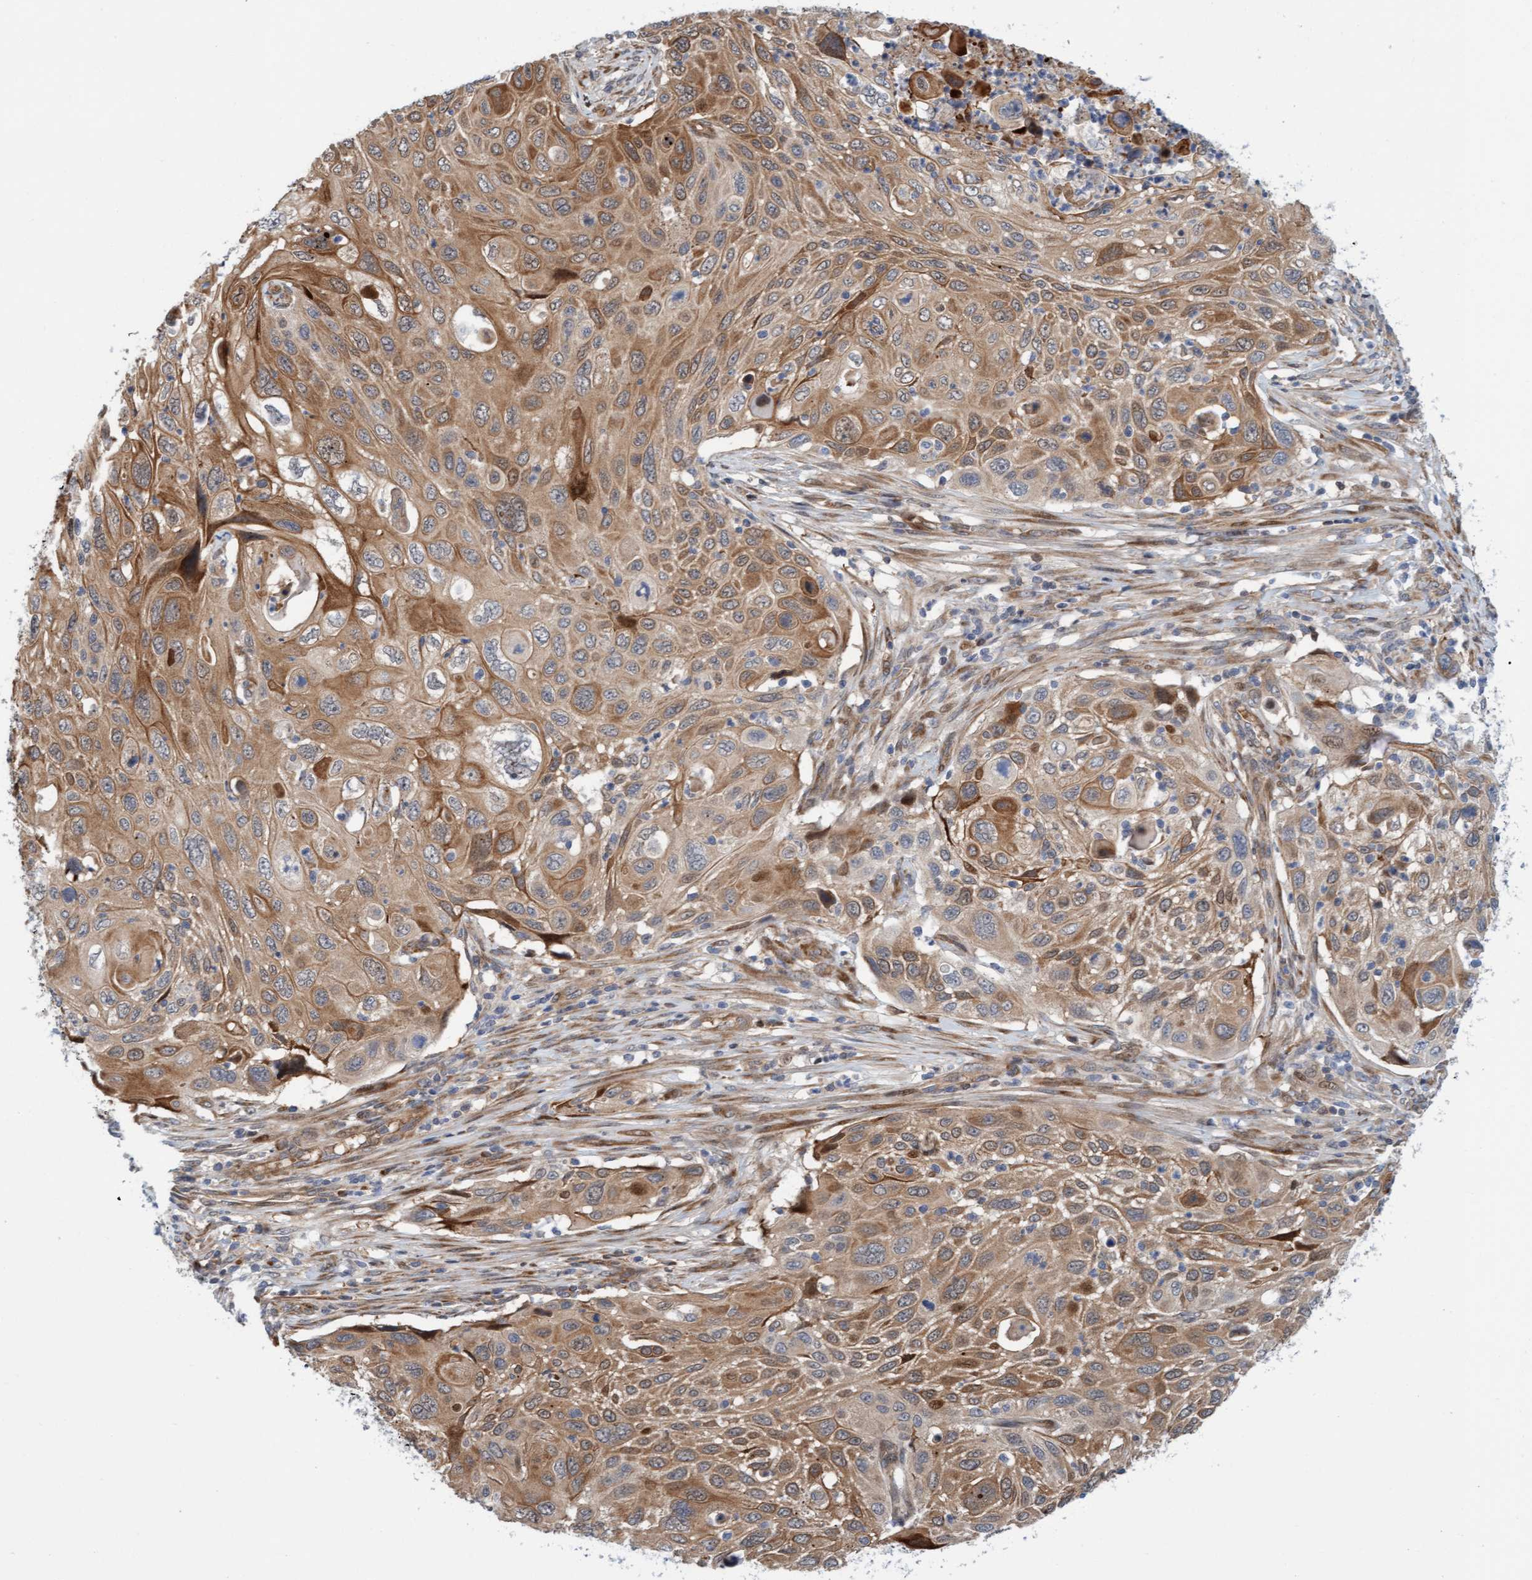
{"staining": {"intensity": "moderate", "quantity": ">75%", "location": "cytoplasmic/membranous"}, "tissue": "cervical cancer", "cell_type": "Tumor cells", "image_type": "cancer", "snomed": [{"axis": "morphology", "description": "Squamous cell carcinoma, NOS"}, {"axis": "topography", "description": "Cervix"}], "caption": "The image demonstrates a brown stain indicating the presence of a protein in the cytoplasmic/membranous of tumor cells in cervical cancer (squamous cell carcinoma).", "gene": "EIF4EBP1", "patient": {"sex": "female", "age": 70}}